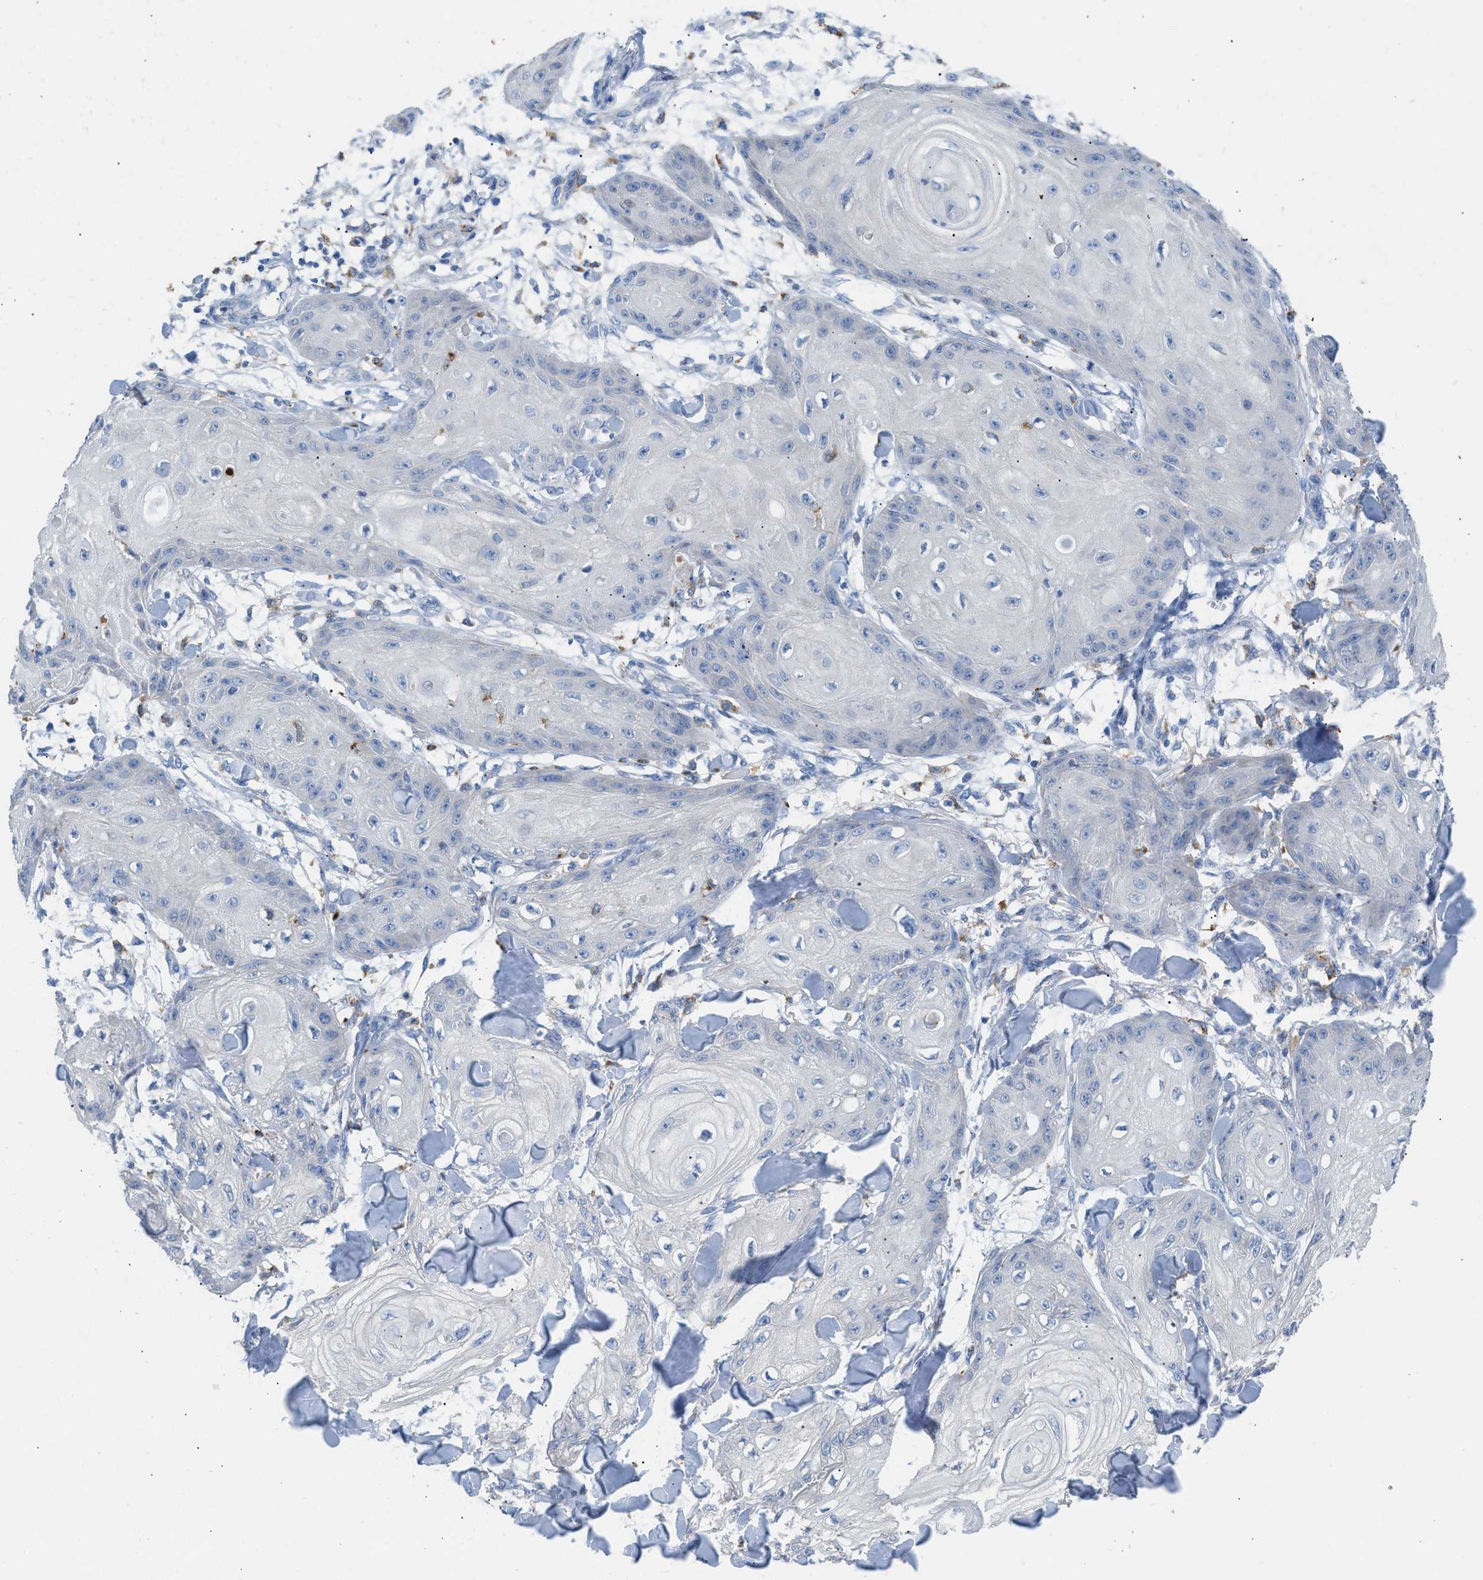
{"staining": {"intensity": "negative", "quantity": "none", "location": "none"}, "tissue": "skin cancer", "cell_type": "Tumor cells", "image_type": "cancer", "snomed": [{"axis": "morphology", "description": "Squamous cell carcinoma, NOS"}, {"axis": "topography", "description": "Skin"}], "caption": "Immunohistochemistry of human skin cancer (squamous cell carcinoma) exhibits no staining in tumor cells.", "gene": "AOAH", "patient": {"sex": "male", "age": 74}}